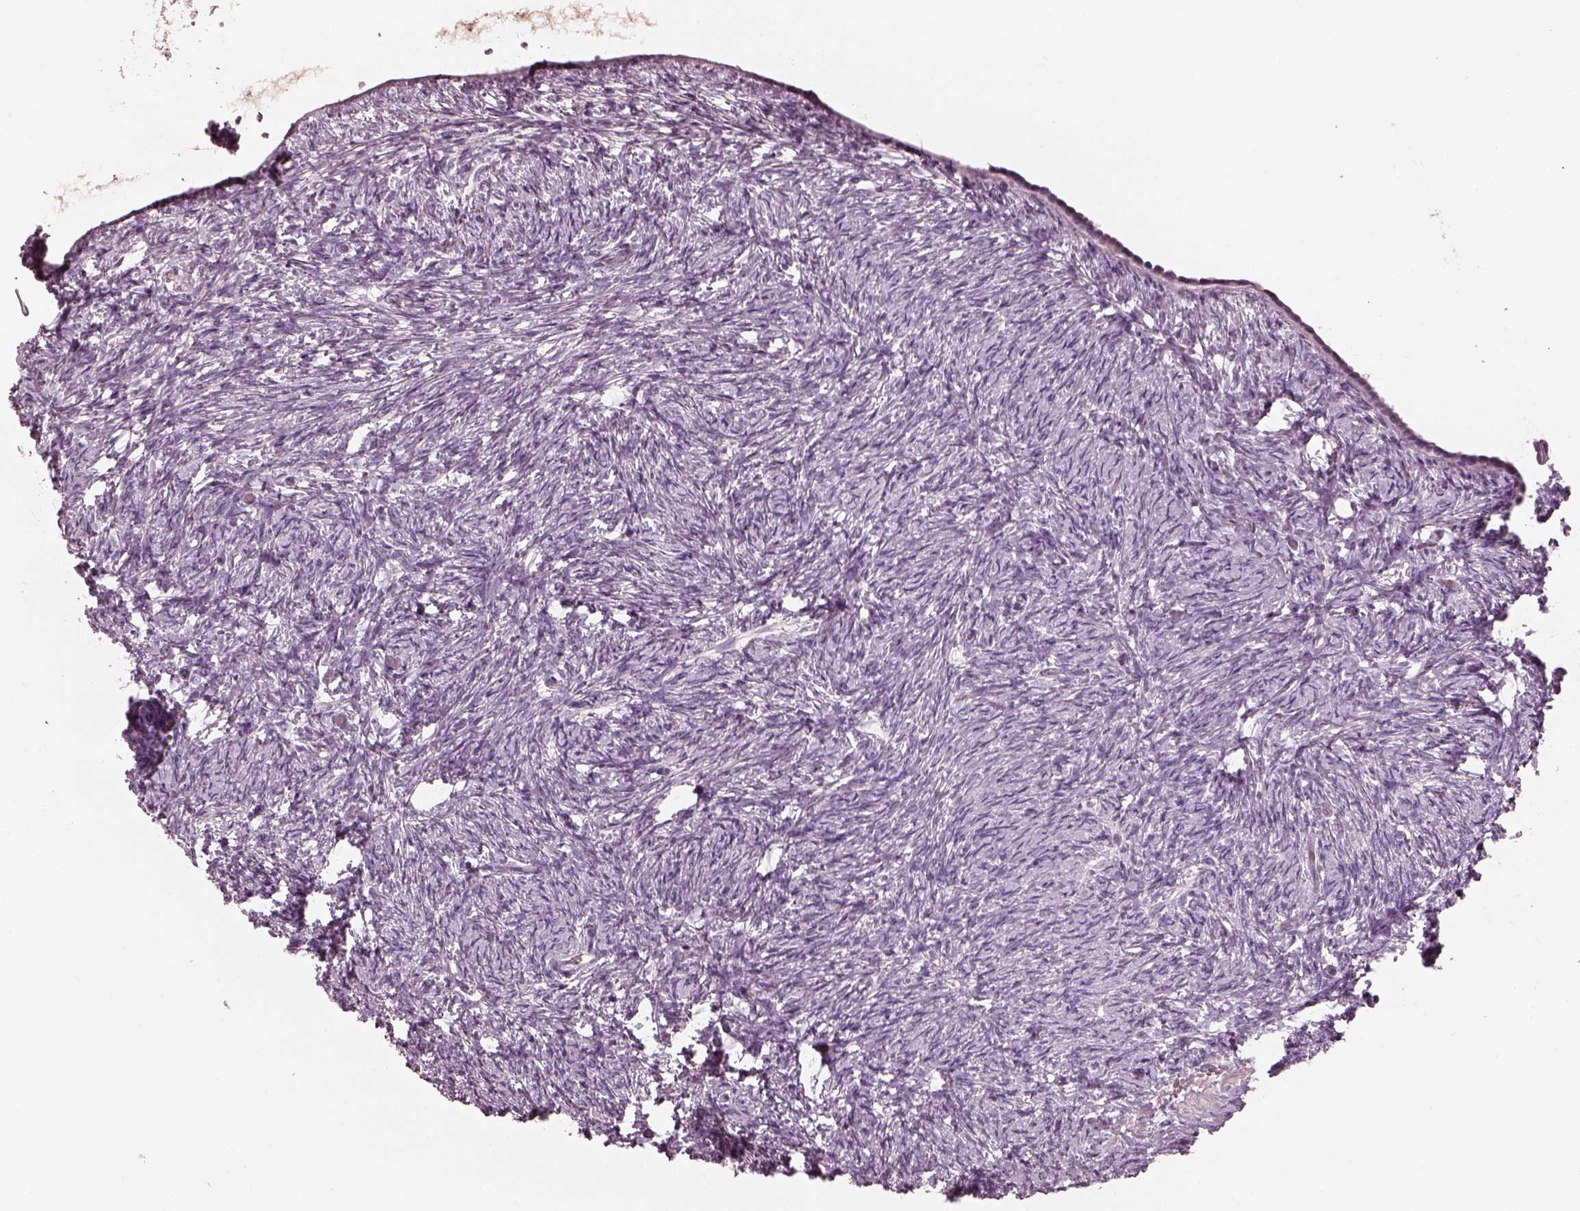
{"staining": {"intensity": "negative", "quantity": "none", "location": "none"}, "tissue": "ovary", "cell_type": "Follicle cells", "image_type": "normal", "snomed": [{"axis": "morphology", "description": "Normal tissue, NOS"}, {"axis": "topography", "description": "Ovary"}], "caption": "Human ovary stained for a protein using immunohistochemistry (IHC) reveals no positivity in follicle cells.", "gene": "OPTC", "patient": {"sex": "female", "age": 39}}